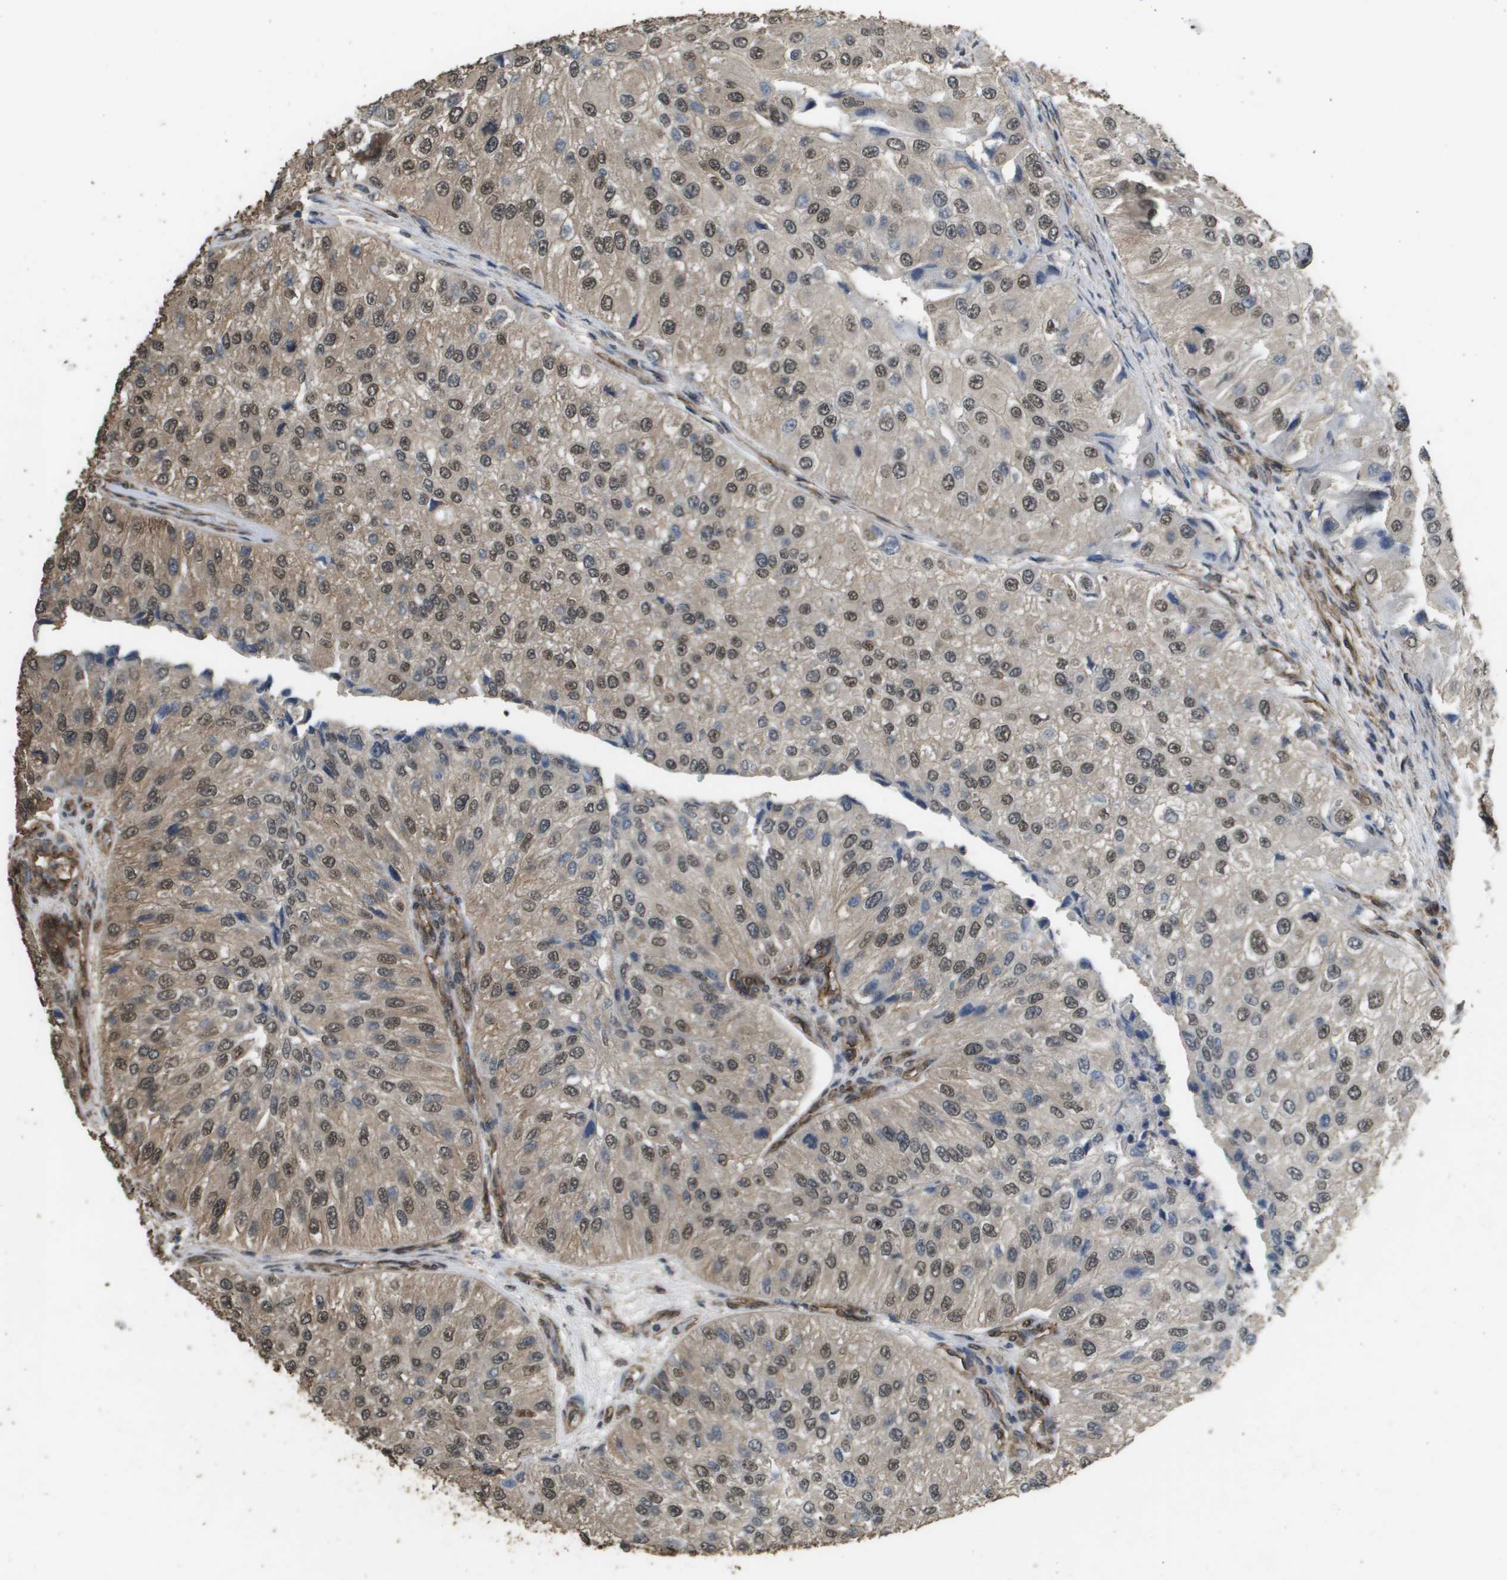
{"staining": {"intensity": "moderate", "quantity": "25%-75%", "location": "cytoplasmic/membranous,nuclear"}, "tissue": "urothelial cancer", "cell_type": "Tumor cells", "image_type": "cancer", "snomed": [{"axis": "morphology", "description": "Urothelial carcinoma, High grade"}, {"axis": "topography", "description": "Kidney"}, {"axis": "topography", "description": "Urinary bladder"}], "caption": "DAB immunohistochemical staining of human urothelial cancer demonstrates moderate cytoplasmic/membranous and nuclear protein staining in approximately 25%-75% of tumor cells.", "gene": "AAMP", "patient": {"sex": "male", "age": 77}}